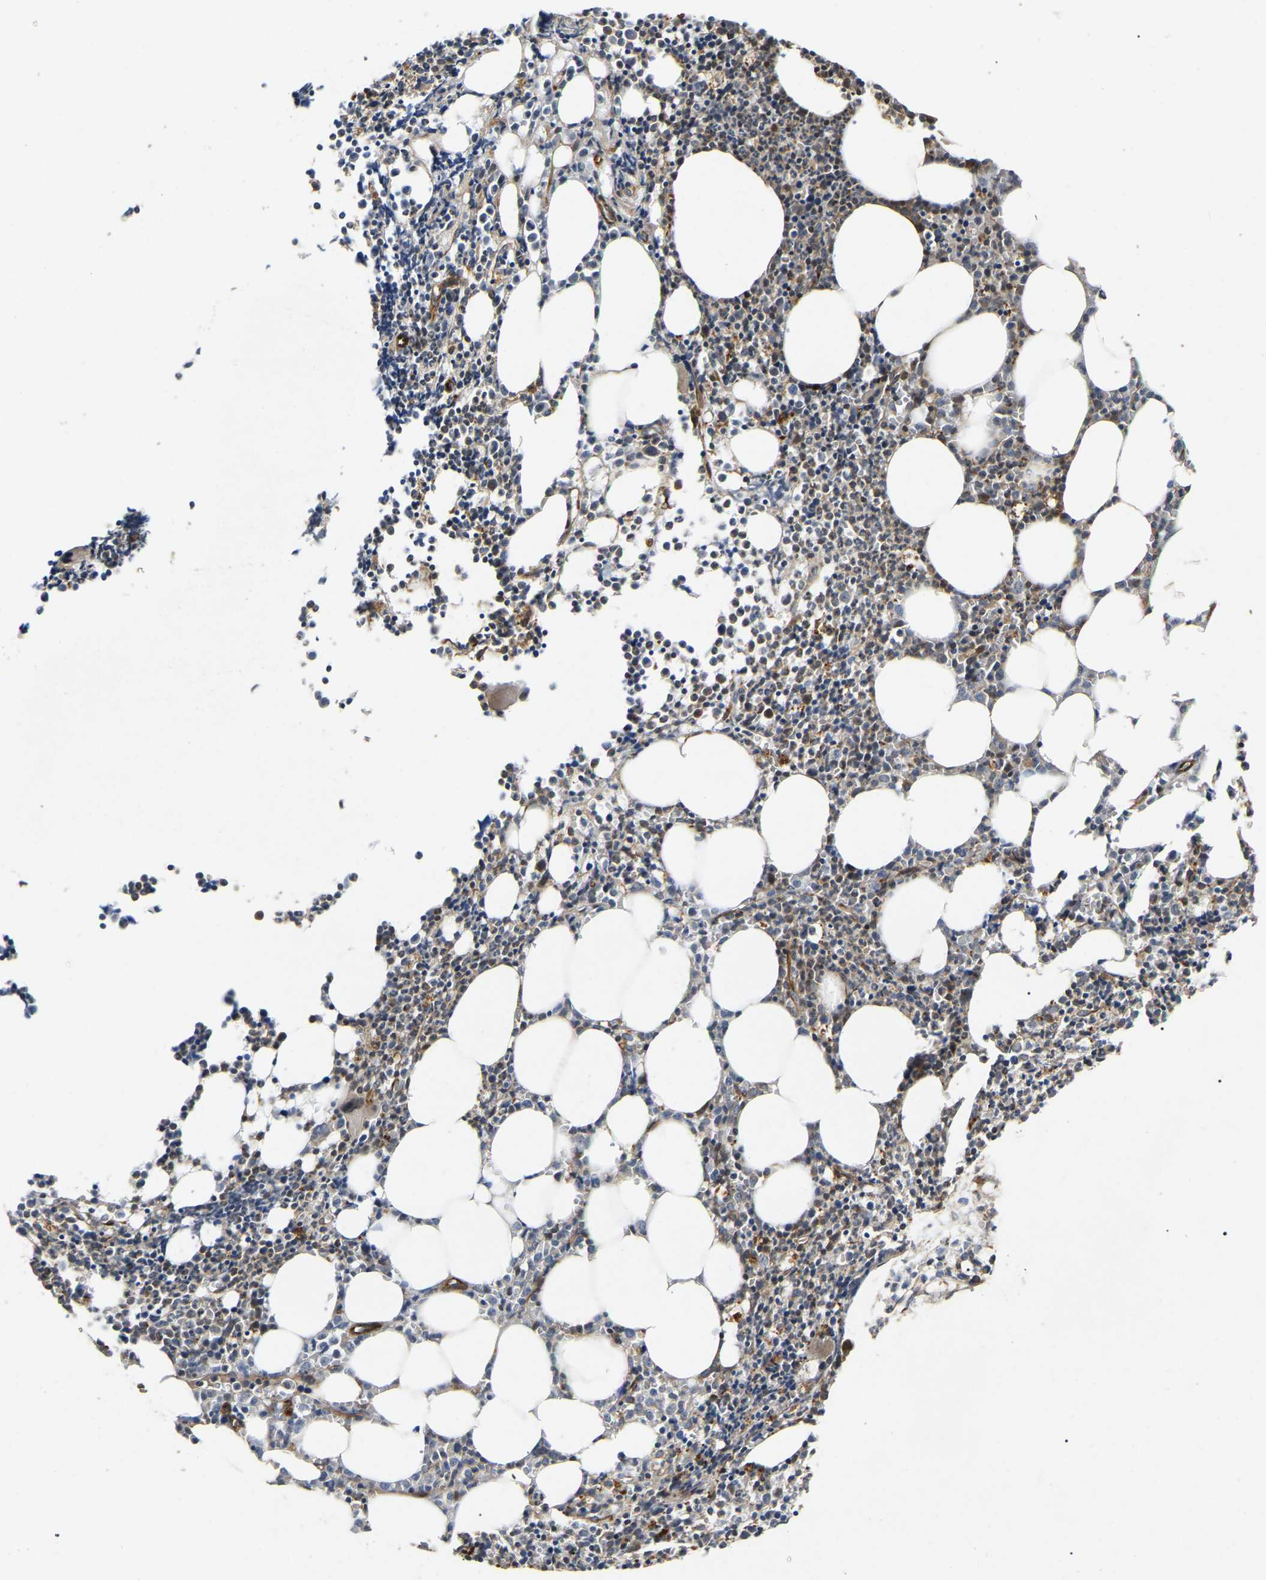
{"staining": {"intensity": "moderate", "quantity": "25%-75%", "location": "cytoplasmic/membranous,nuclear"}, "tissue": "bone marrow", "cell_type": "Hematopoietic cells", "image_type": "normal", "snomed": [{"axis": "morphology", "description": "Normal tissue, NOS"}, {"axis": "morphology", "description": "Inflammation, NOS"}, {"axis": "topography", "description": "Bone marrow"}], "caption": "Bone marrow stained with DAB immunohistochemistry (IHC) demonstrates medium levels of moderate cytoplasmic/membranous,nuclear positivity in approximately 25%-75% of hematopoietic cells.", "gene": "KIAA1549", "patient": {"sex": "female", "age": 53}}